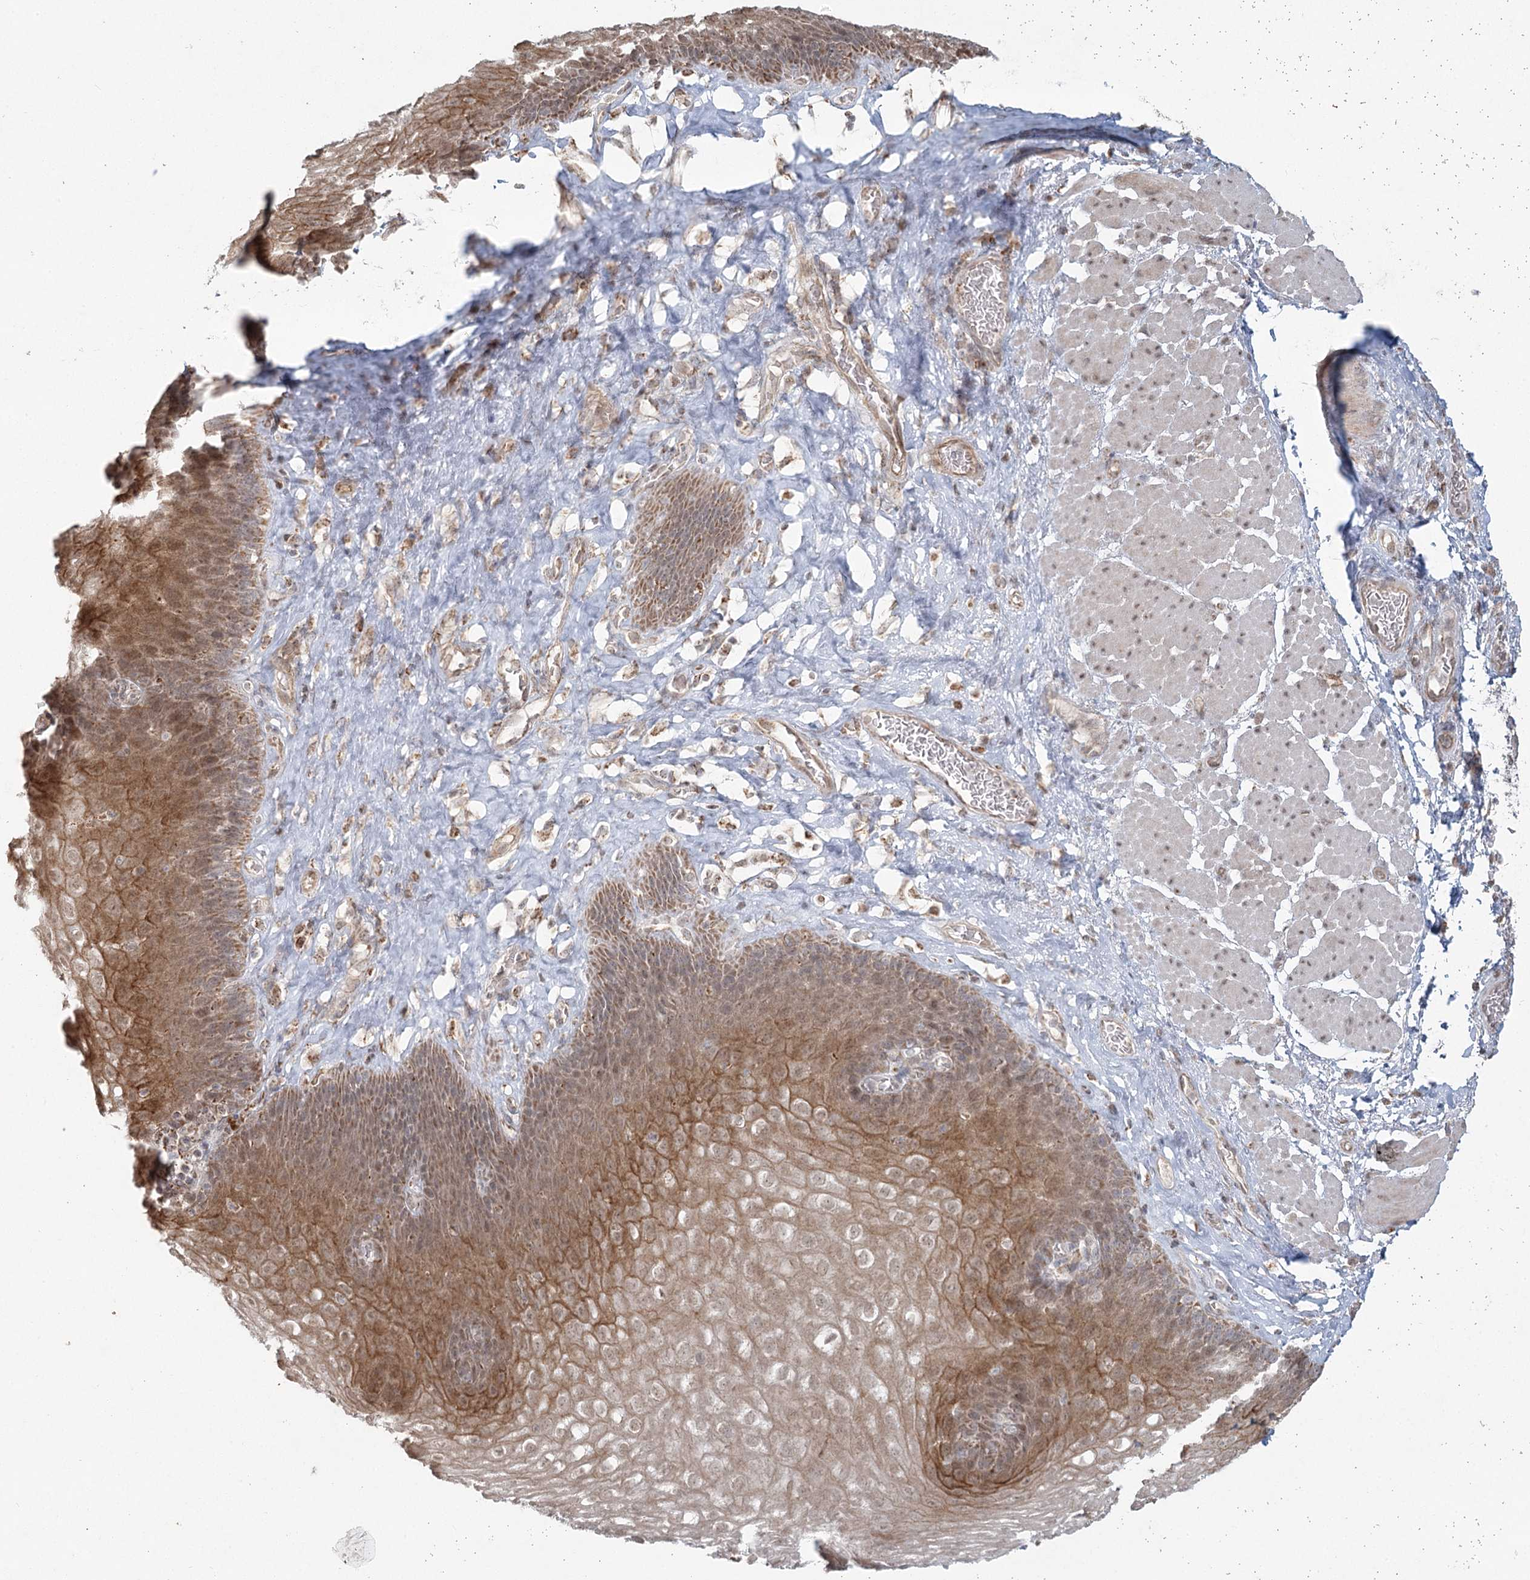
{"staining": {"intensity": "moderate", "quantity": ">75%", "location": "cytoplasmic/membranous,nuclear"}, "tissue": "esophagus", "cell_type": "Squamous epithelial cells", "image_type": "normal", "snomed": [{"axis": "morphology", "description": "Normal tissue, NOS"}, {"axis": "topography", "description": "Esophagus"}], "caption": "Immunohistochemical staining of unremarkable esophagus demonstrates moderate cytoplasmic/membranous,nuclear protein positivity in about >75% of squamous epithelial cells. Nuclei are stained in blue.", "gene": "LACTB", "patient": {"sex": "female", "age": 66}}